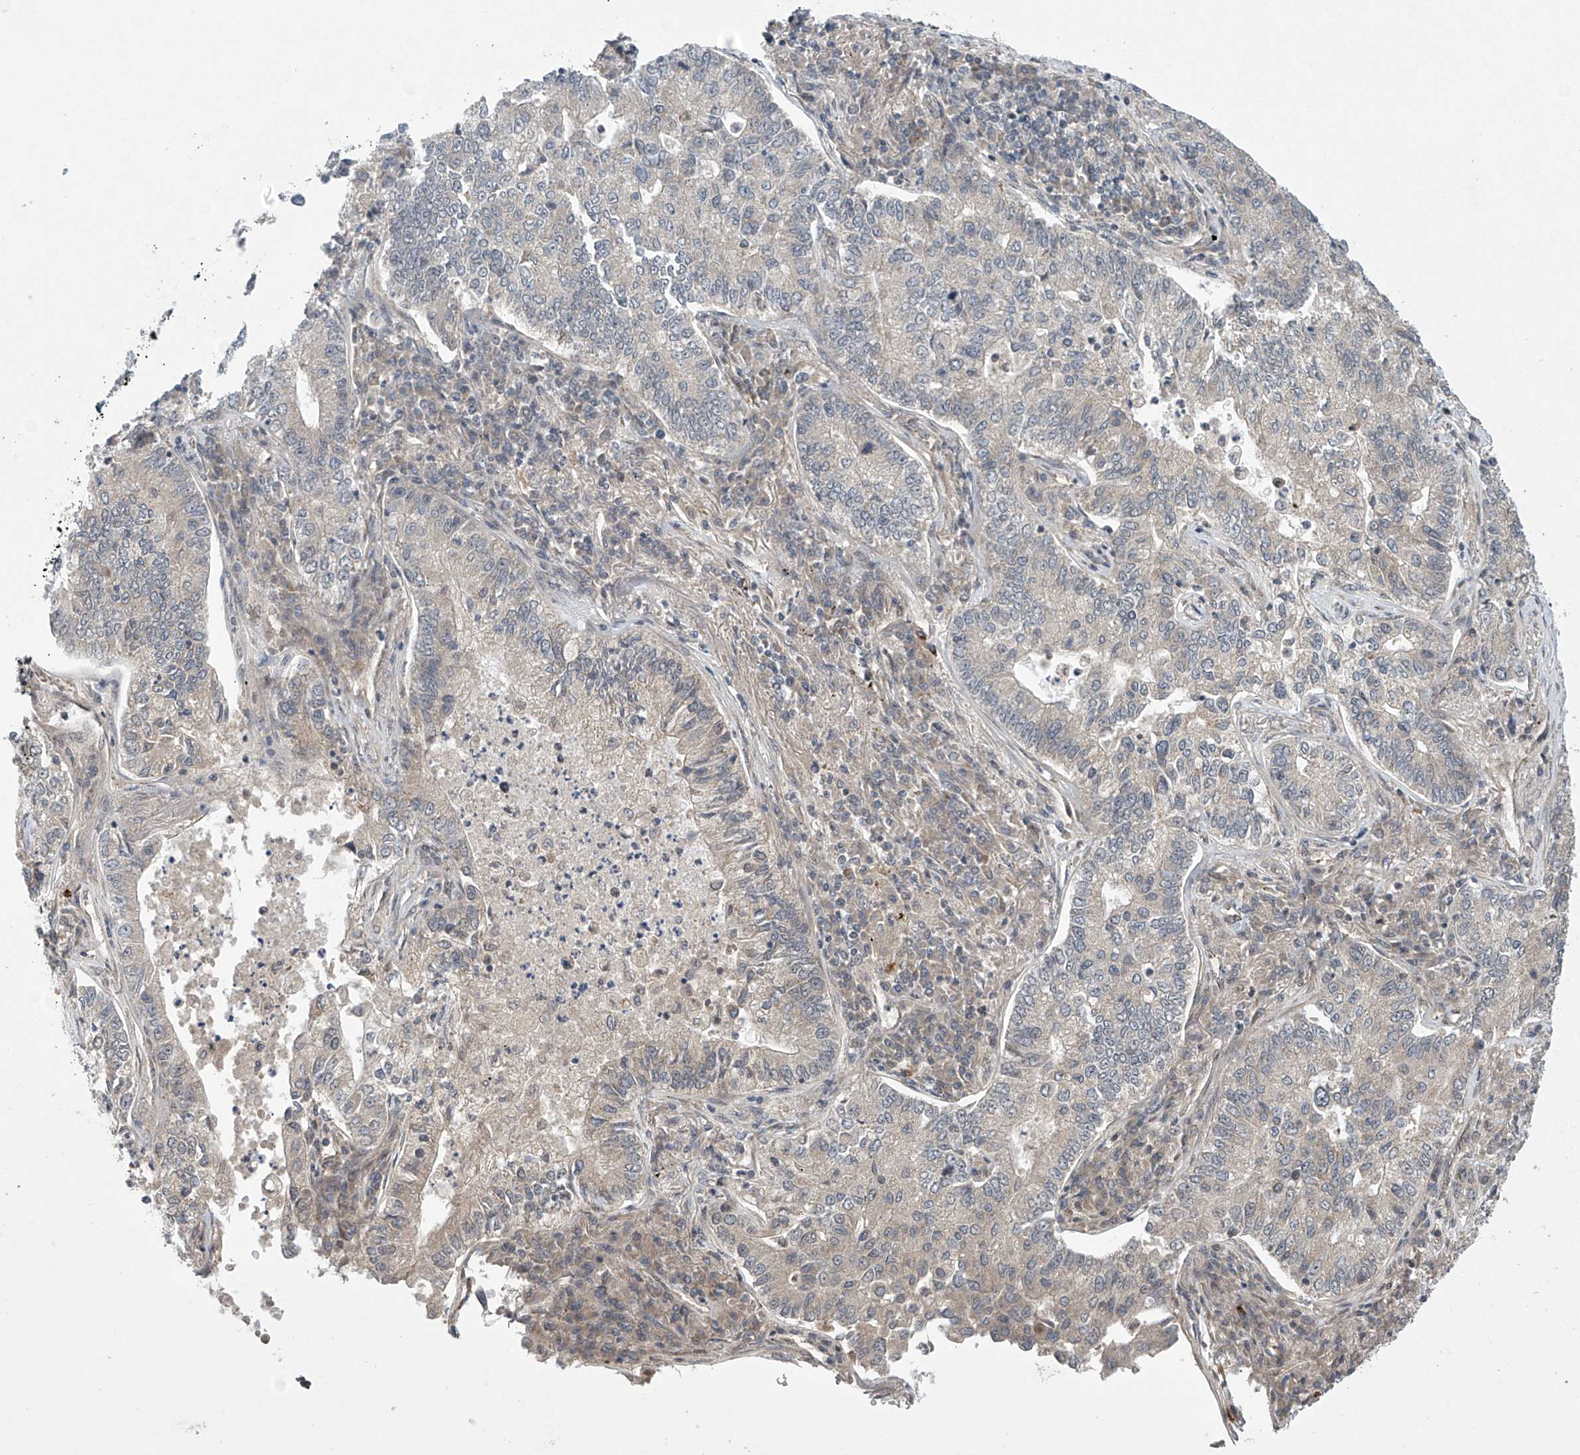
{"staining": {"intensity": "negative", "quantity": "none", "location": "none"}, "tissue": "lung cancer", "cell_type": "Tumor cells", "image_type": "cancer", "snomed": [{"axis": "morphology", "description": "Adenocarcinoma, NOS"}, {"axis": "topography", "description": "Lung"}], "caption": "There is no significant positivity in tumor cells of adenocarcinoma (lung).", "gene": "ABHD13", "patient": {"sex": "male", "age": 49}}